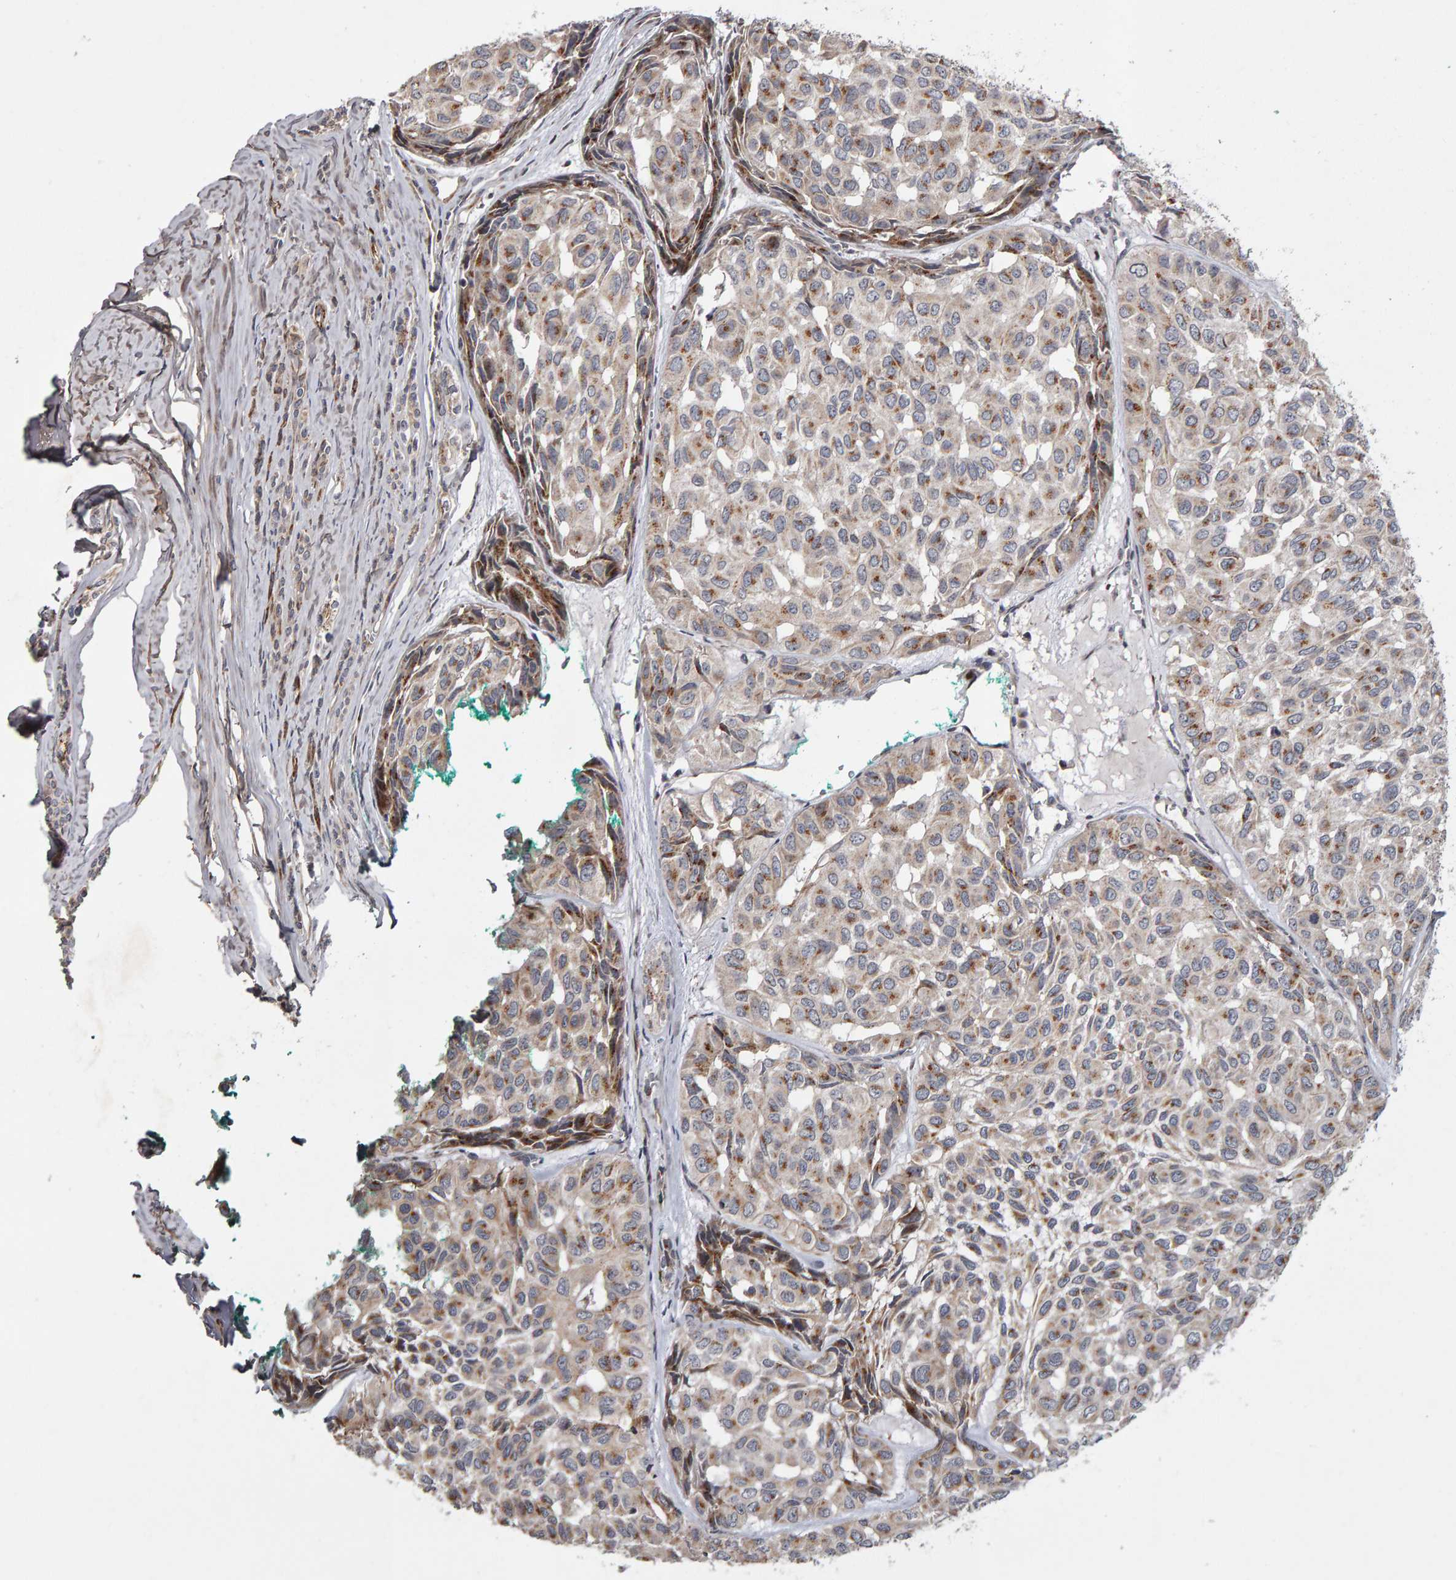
{"staining": {"intensity": "moderate", "quantity": ">75%", "location": "cytoplasmic/membranous"}, "tissue": "head and neck cancer", "cell_type": "Tumor cells", "image_type": "cancer", "snomed": [{"axis": "morphology", "description": "Adenocarcinoma, NOS"}, {"axis": "topography", "description": "Salivary gland, NOS"}, {"axis": "topography", "description": "Head-Neck"}], "caption": "Brown immunohistochemical staining in head and neck adenocarcinoma displays moderate cytoplasmic/membranous expression in approximately >75% of tumor cells.", "gene": "CANT1", "patient": {"sex": "female", "age": 76}}